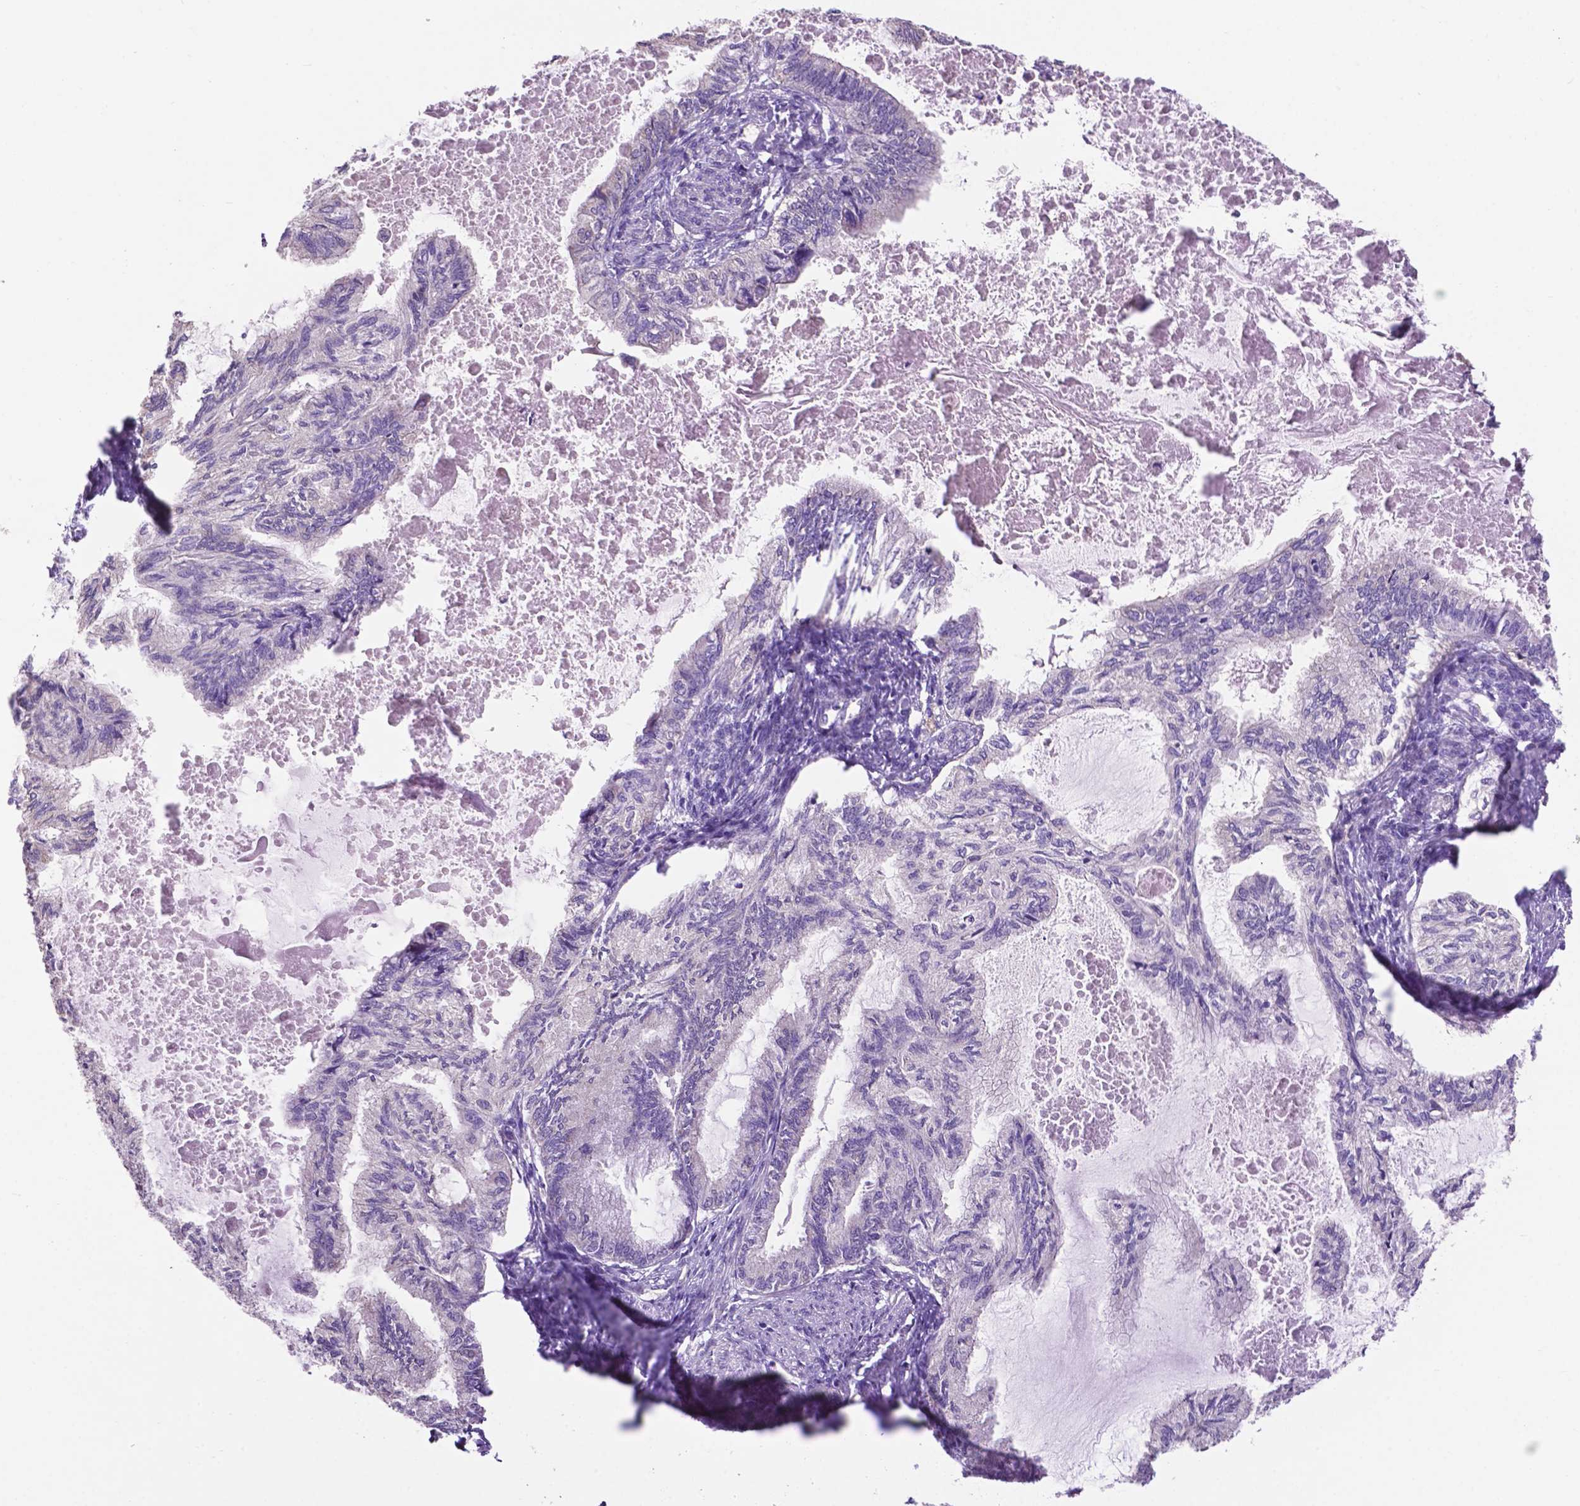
{"staining": {"intensity": "negative", "quantity": "none", "location": "none"}, "tissue": "endometrial cancer", "cell_type": "Tumor cells", "image_type": "cancer", "snomed": [{"axis": "morphology", "description": "Adenocarcinoma, NOS"}, {"axis": "topography", "description": "Endometrium"}], "caption": "This is an immunohistochemistry (IHC) image of human endometrial adenocarcinoma. There is no staining in tumor cells.", "gene": "SPDYA", "patient": {"sex": "female", "age": 86}}